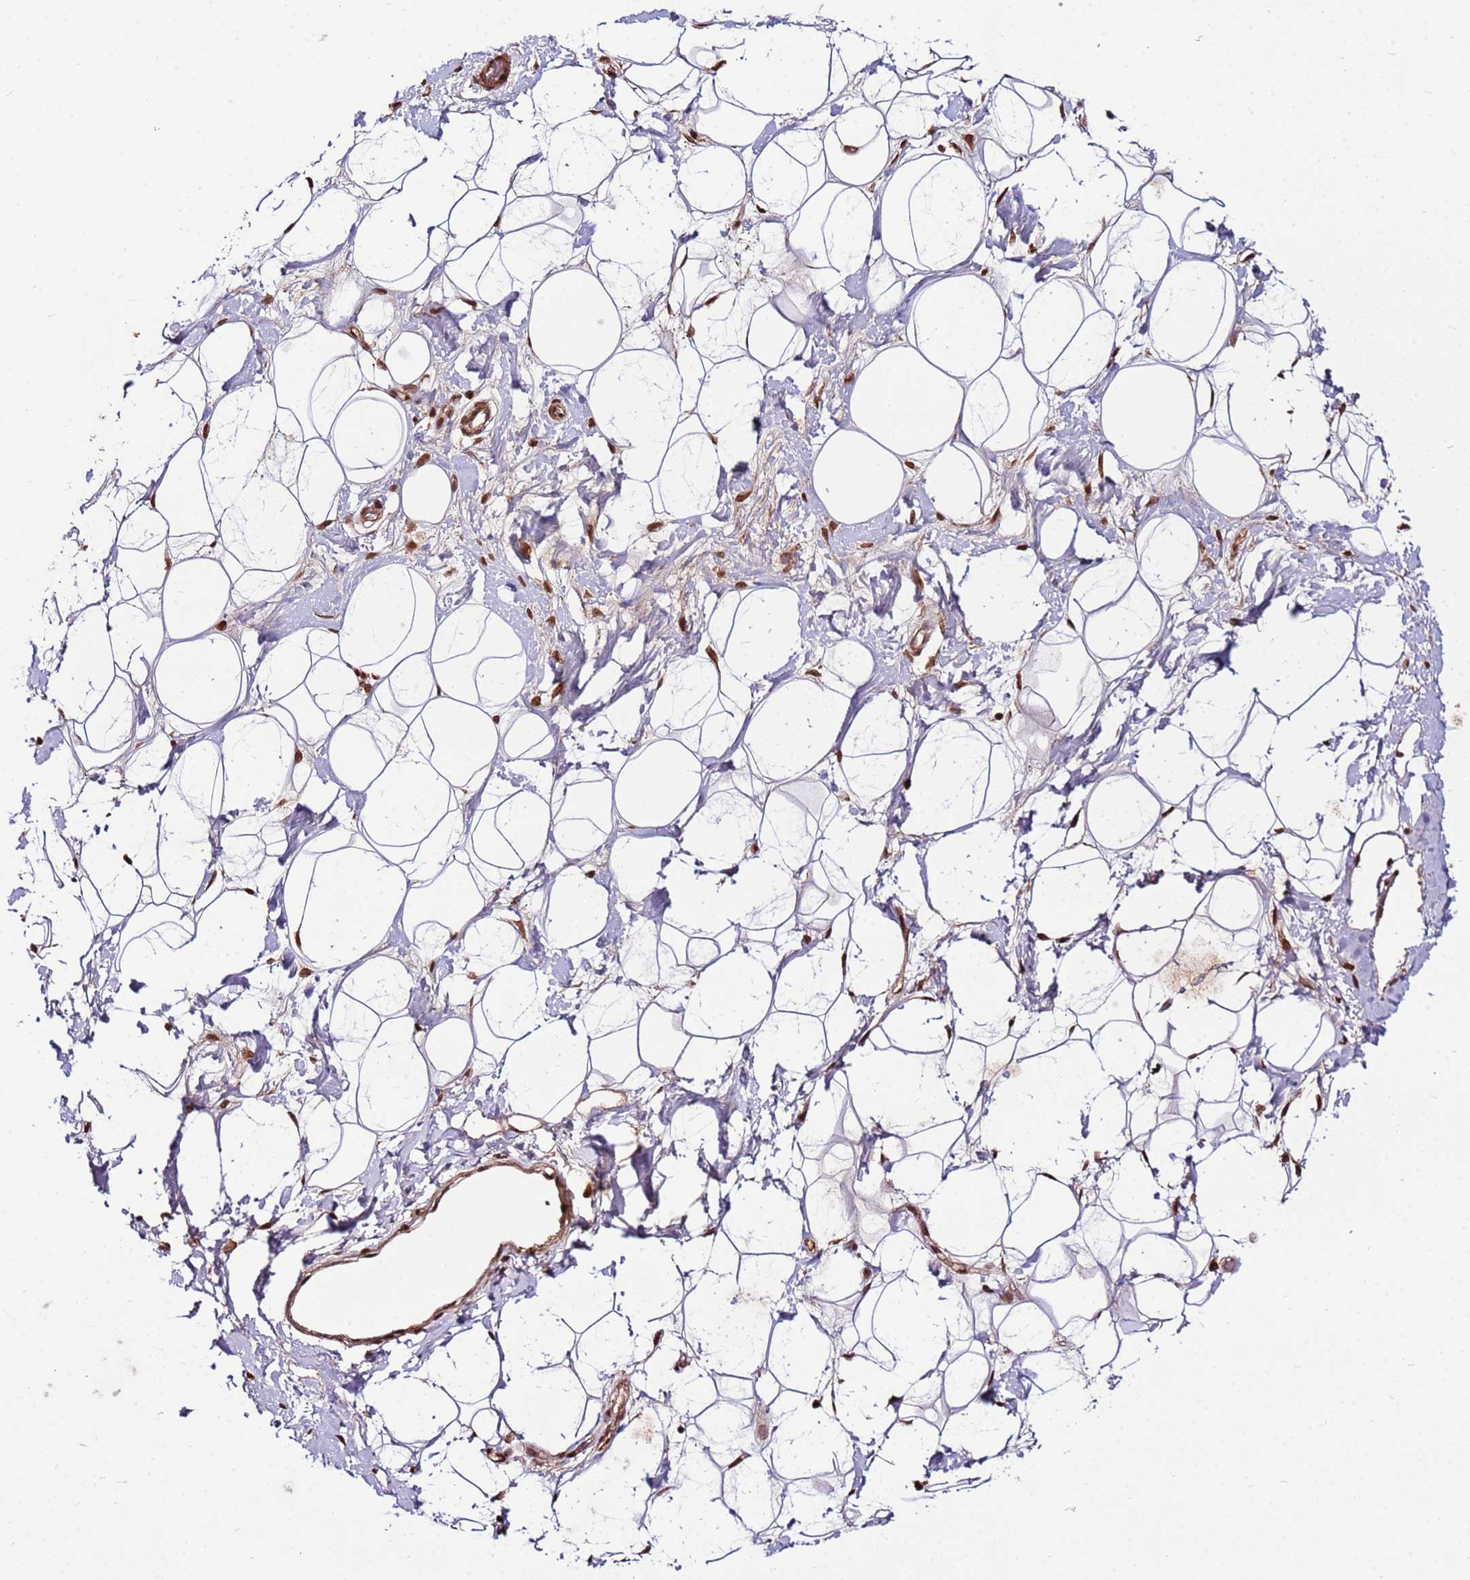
{"staining": {"intensity": "moderate", "quantity": ">75%", "location": "nuclear"}, "tissue": "adipose tissue", "cell_type": "Adipocytes", "image_type": "normal", "snomed": [{"axis": "morphology", "description": "Normal tissue, NOS"}, {"axis": "topography", "description": "Breast"}], "caption": "Immunohistochemical staining of benign human adipose tissue reveals medium levels of moderate nuclear staining in about >75% of adipocytes.", "gene": "ZBTB12", "patient": {"sex": "female", "age": 26}}